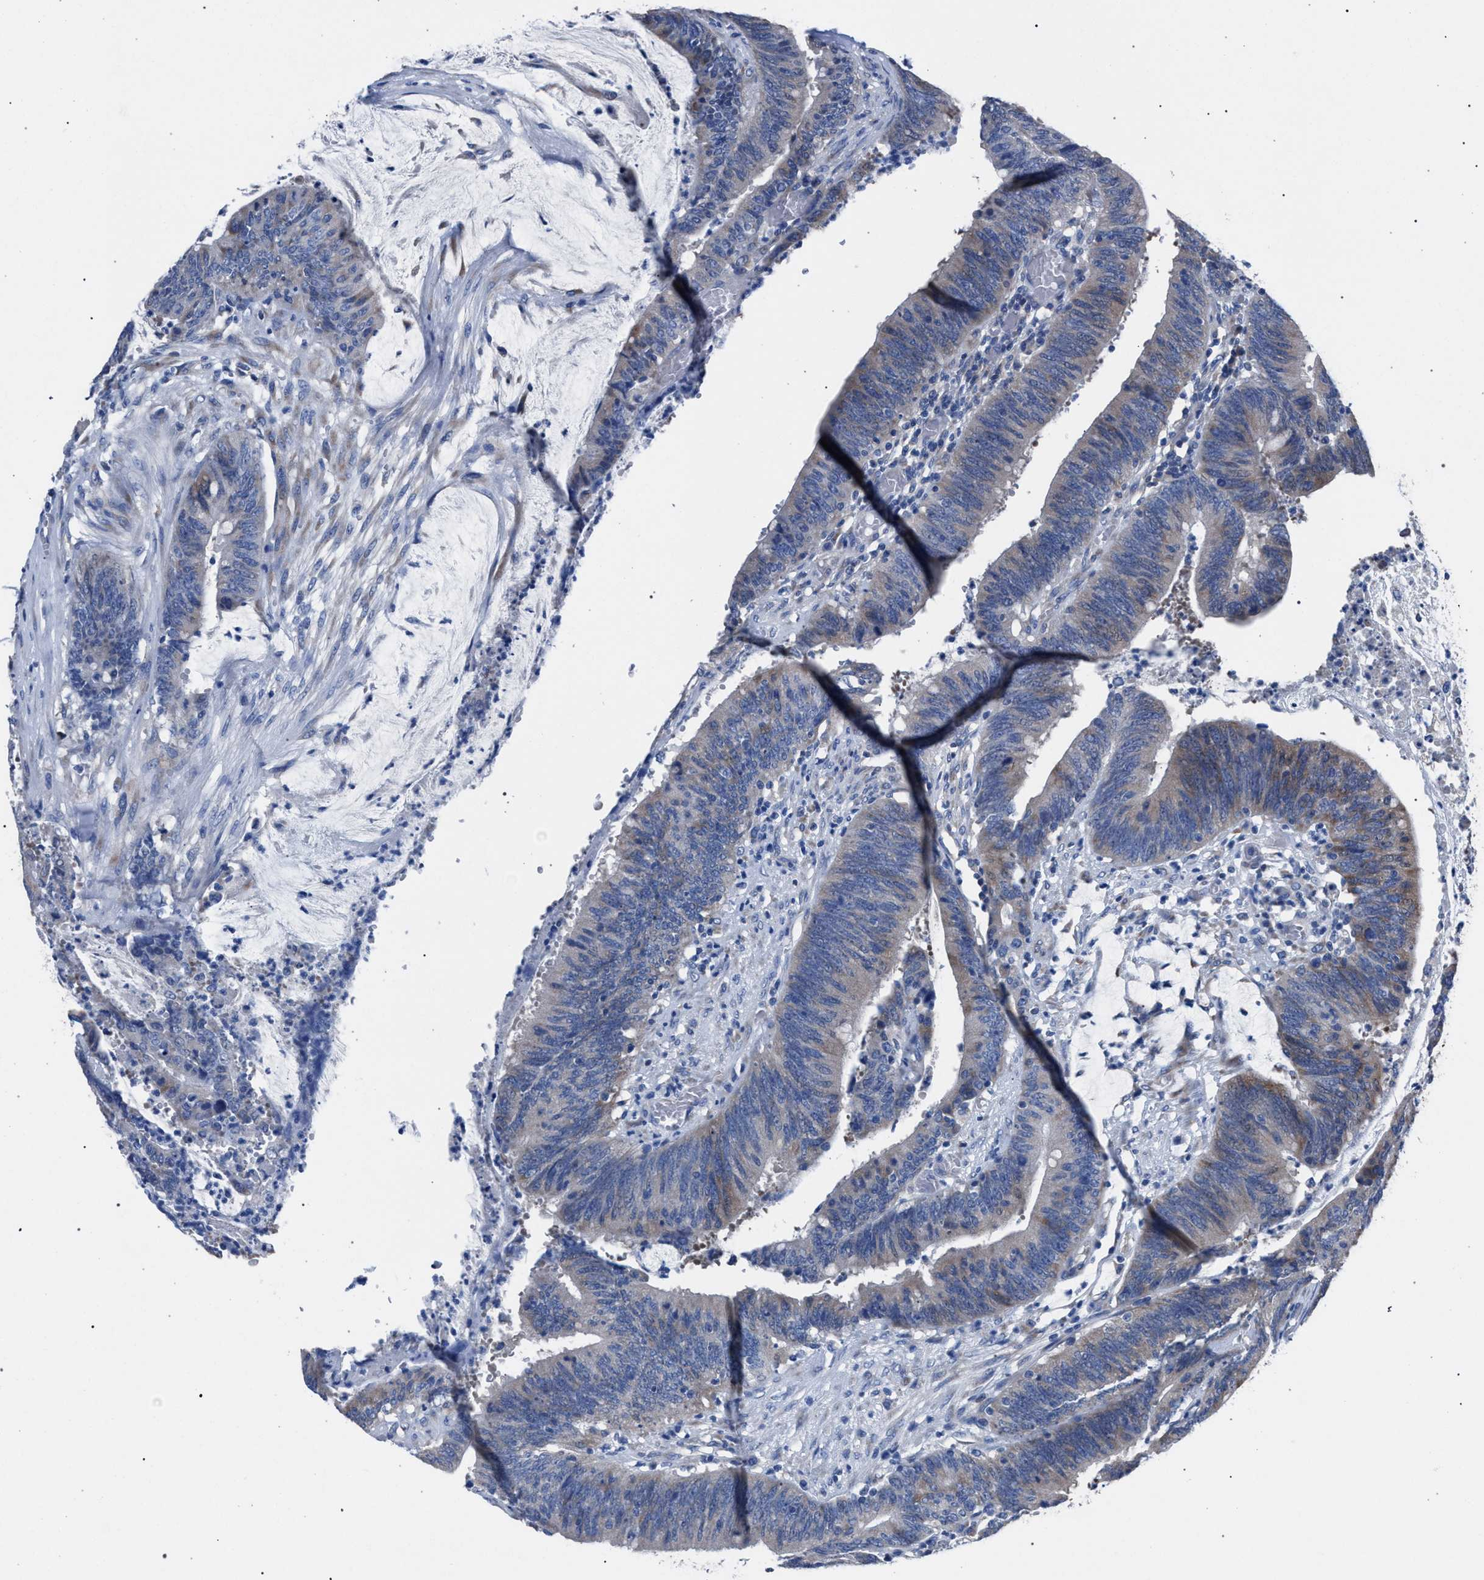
{"staining": {"intensity": "weak", "quantity": "<25%", "location": "cytoplasmic/membranous"}, "tissue": "colorectal cancer", "cell_type": "Tumor cells", "image_type": "cancer", "snomed": [{"axis": "morphology", "description": "Adenocarcinoma, NOS"}, {"axis": "topography", "description": "Rectum"}], "caption": "Image shows no significant protein expression in tumor cells of colorectal cancer. Brightfield microscopy of IHC stained with DAB (brown) and hematoxylin (blue), captured at high magnification.", "gene": "CRYZ", "patient": {"sex": "female", "age": 66}}